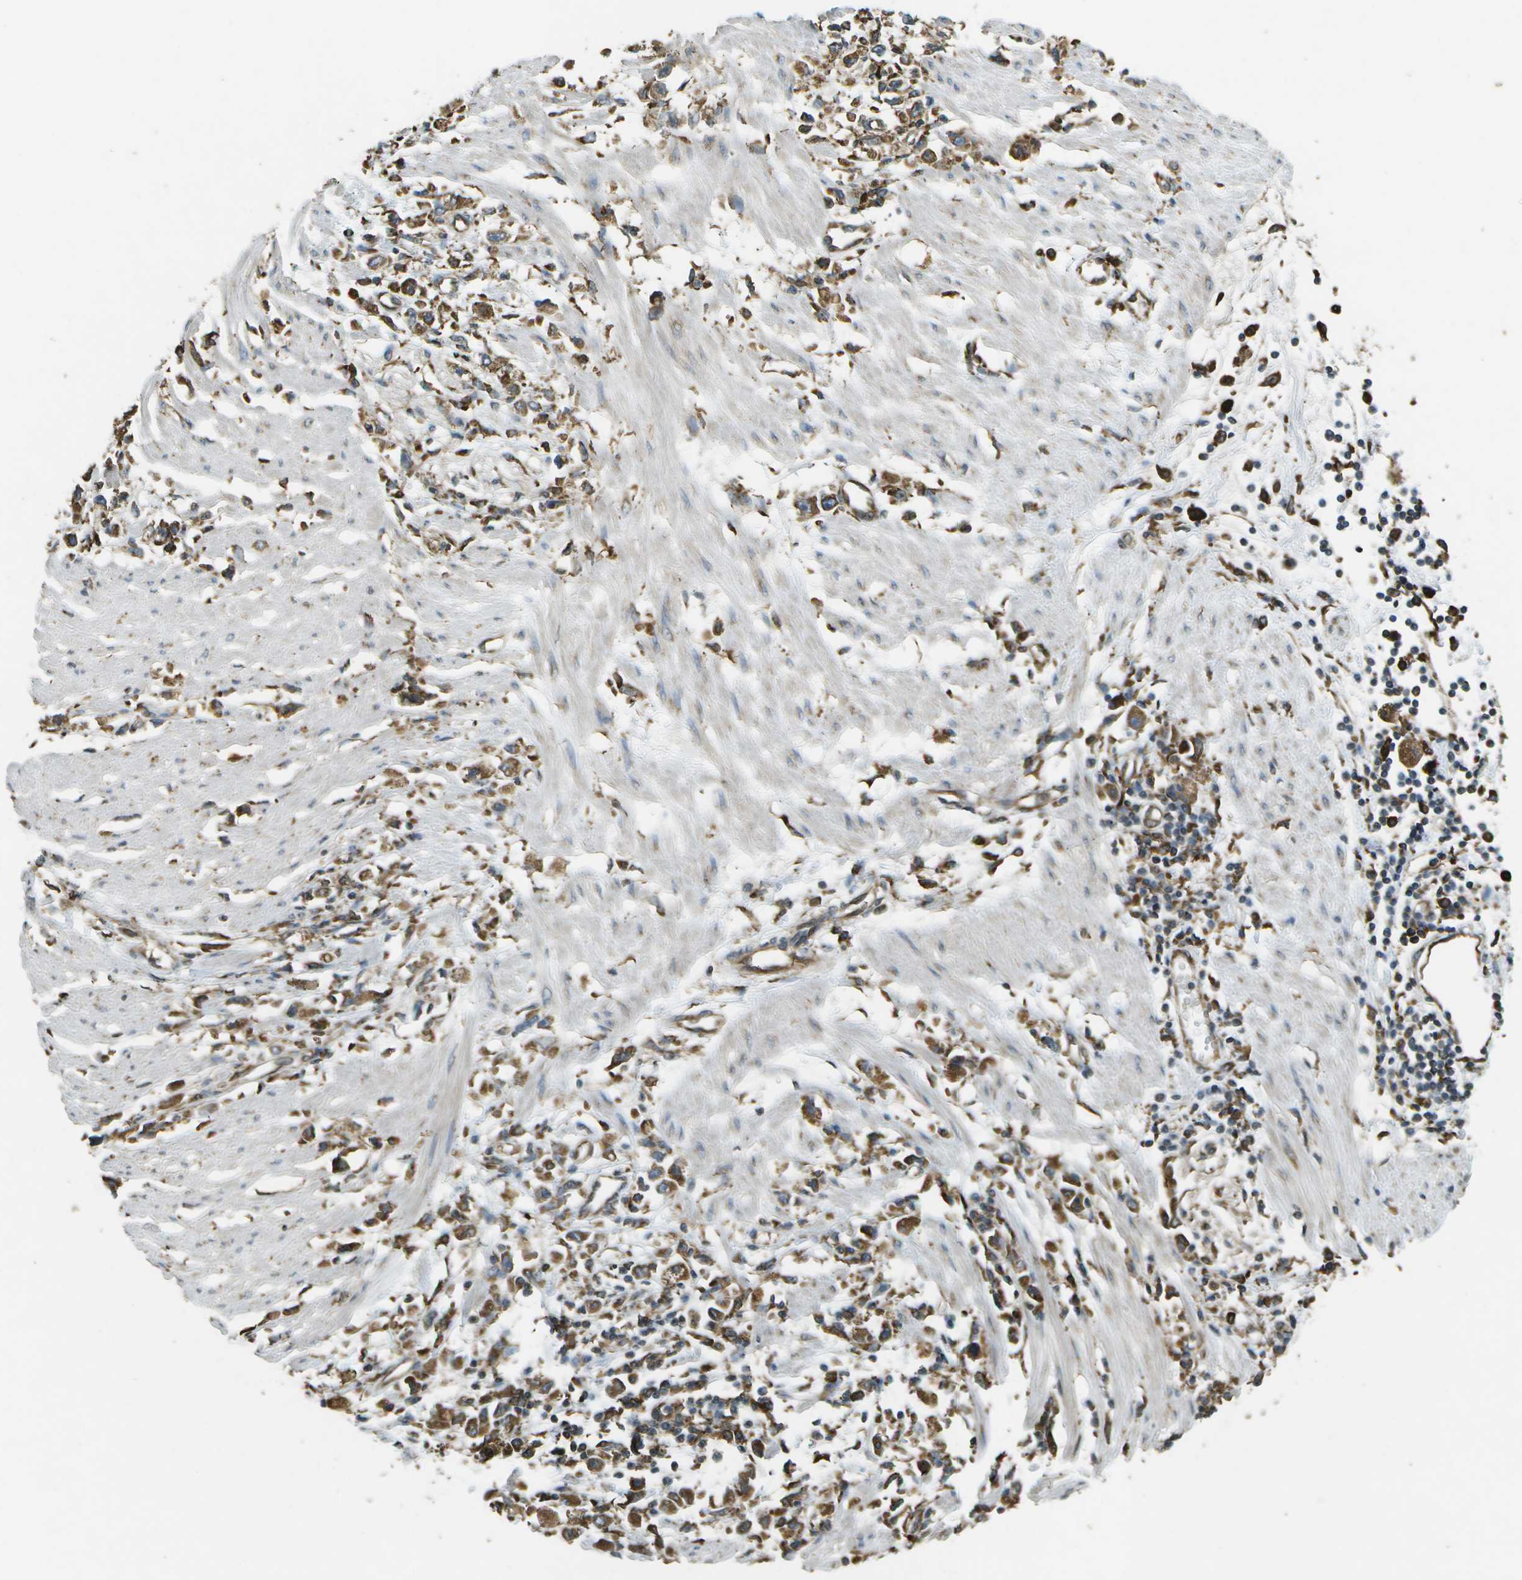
{"staining": {"intensity": "moderate", "quantity": ">75%", "location": "cytoplasmic/membranous"}, "tissue": "stomach cancer", "cell_type": "Tumor cells", "image_type": "cancer", "snomed": [{"axis": "morphology", "description": "Adenocarcinoma, NOS"}, {"axis": "topography", "description": "Stomach"}], "caption": "Protein expression analysis of human stomach adenocarcinoma reveals moderate cytoplasmic/membranous staining in about >75% of tumor cells.", "gene": "PDIA4", "patient": {"sex": "female", "age": 59}}